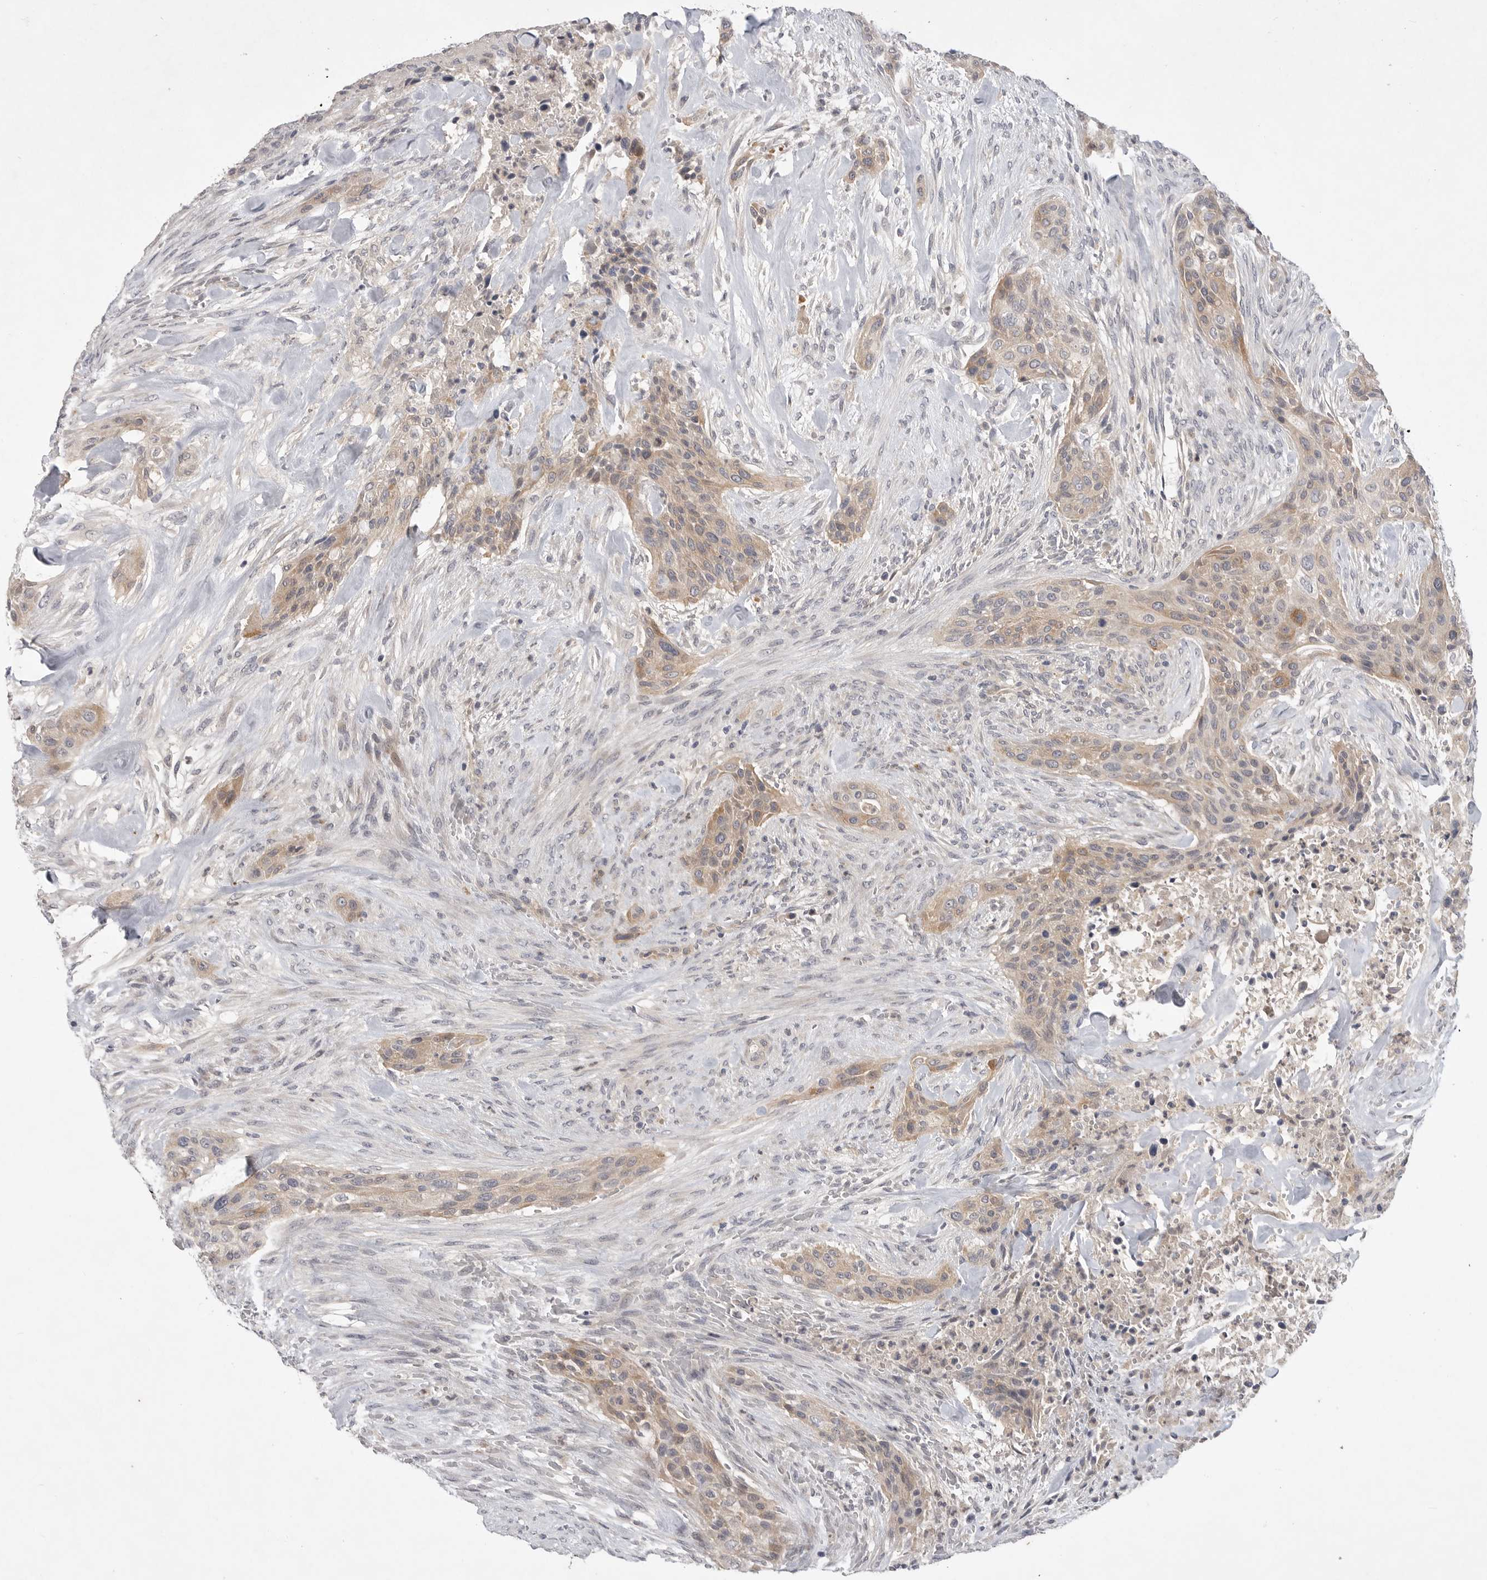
{"staining": {"intensity": "weak", "quantity": "<25%", "location": "cytoplasmic/membranous"}, "tissue": "urothelial cancer", "cell_type": "Tumor cells", "image_type": "cancer", "snomed": [{"axis": "morphology", "description": "Urothelial carcinoma, High grade"}, {"axis": "topography", "description": "Urinary bladder"}], "caption": "High magnification brightfield microscopy of urothelial cancer stained with DAB (3,3'-diaminobenzidine) (brown) and counterstained with hematoxylin (blue): tumor cells show no significant positivity. Brightfield microscopy of IHC stained with DAB (3,3'-diaminobenzidine) (brown) and hematoxylin (blue), captured at high magnification.", "gene": "ITGAD", "patient": {"sex": "male", "age": 35}}